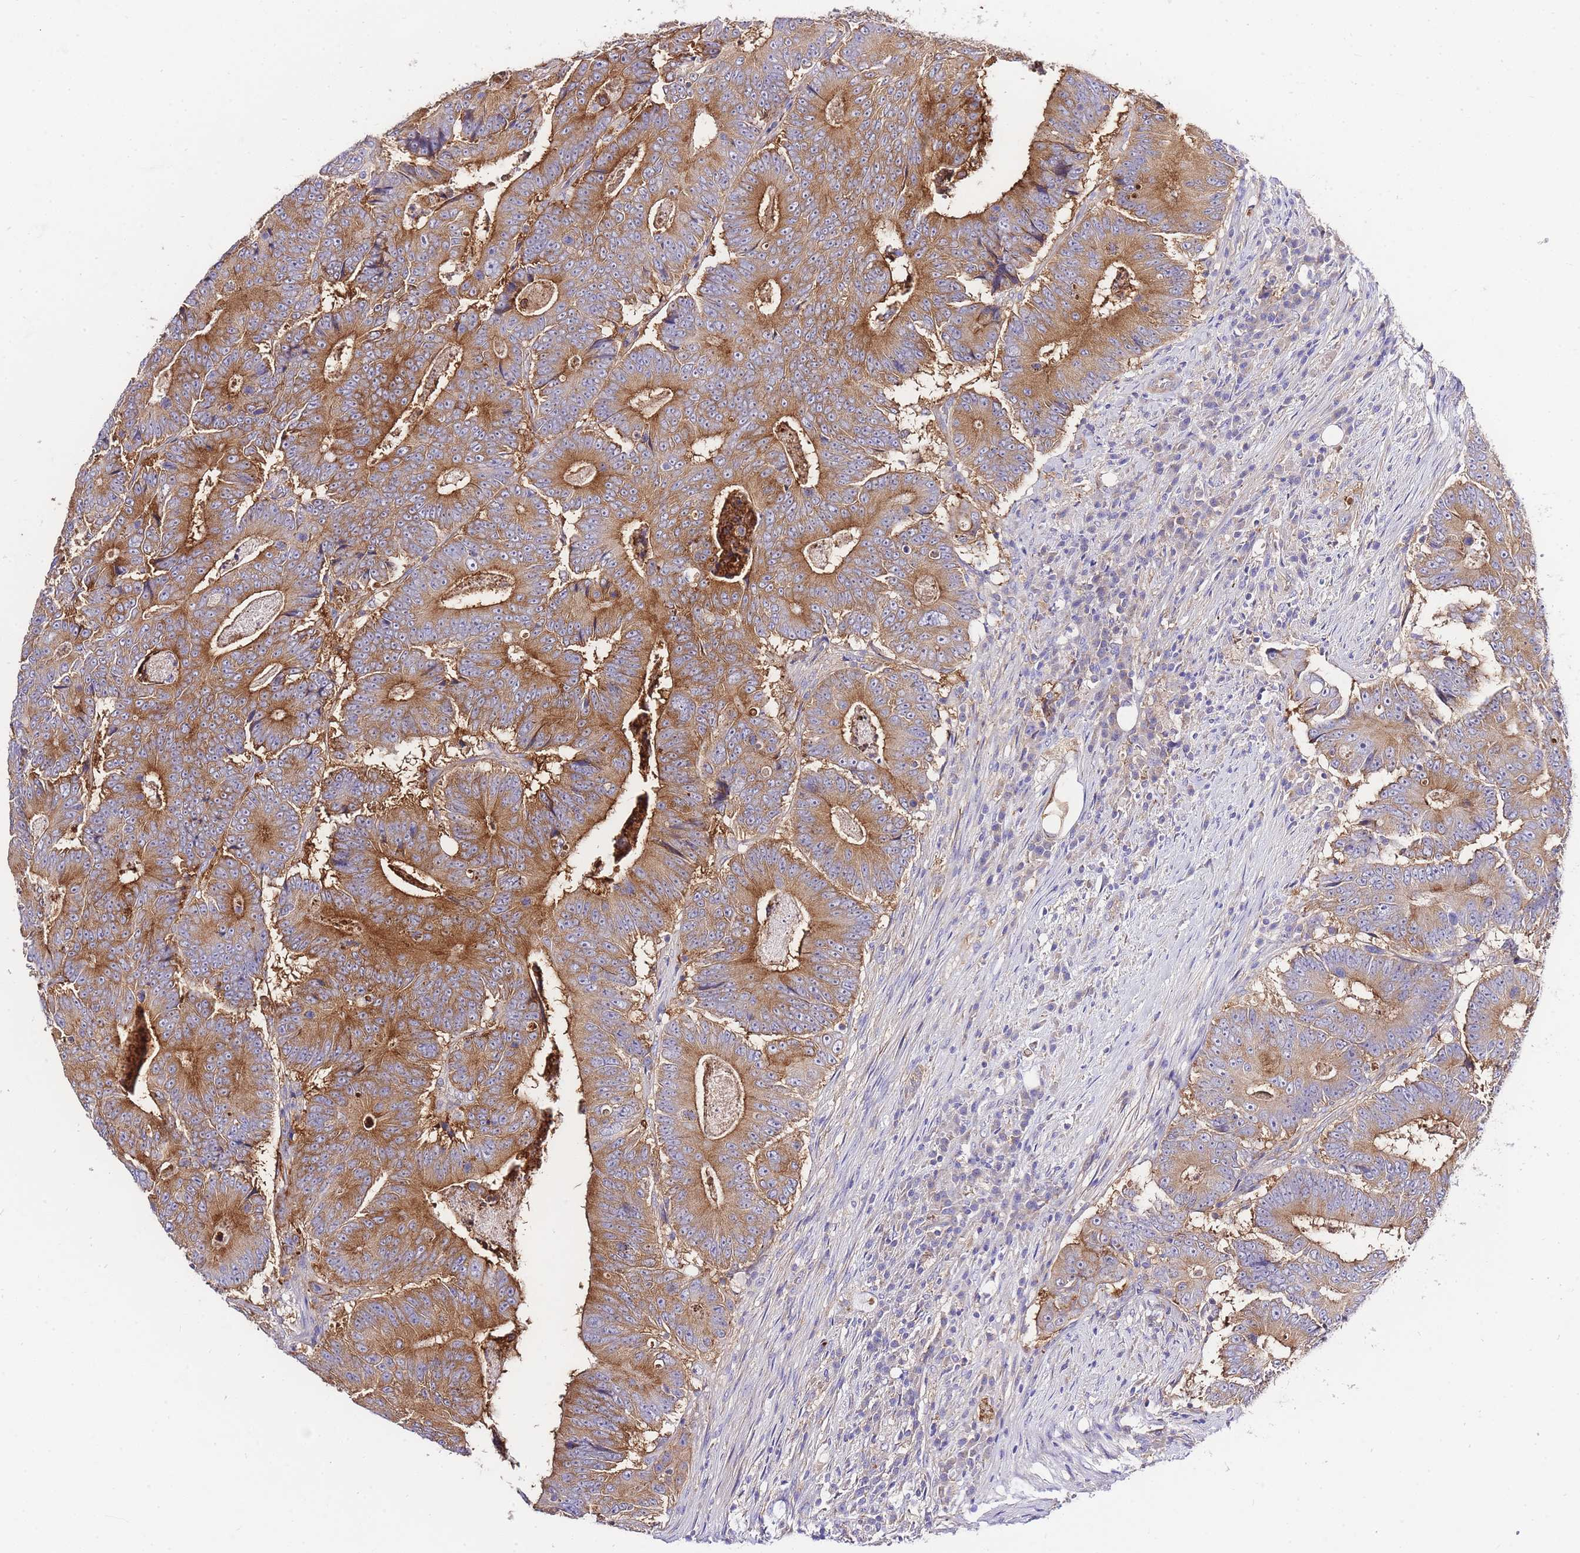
{"staining": {"intensity": "moderate", "quantity": ">75%", "location": "cytoplasmic/membranous"}, "tissue": "colorectal cancer", "cell_type": "Tumor cells", "image_type": "cancer", "snomed": [{"axis": "morphology", "description": "Adenocarcinoma, NOS"}, {"axis": "topography", "description": "Colon"}], "caption": "Adenocarcinoma (colorectal) stained for a protein (brown) displays moderate cytoplasmic/membranous positive expression in approximately >75% of tumor cells.", "gene": "INSYN2B", "patient": {"sex": "male", "age": 83}}